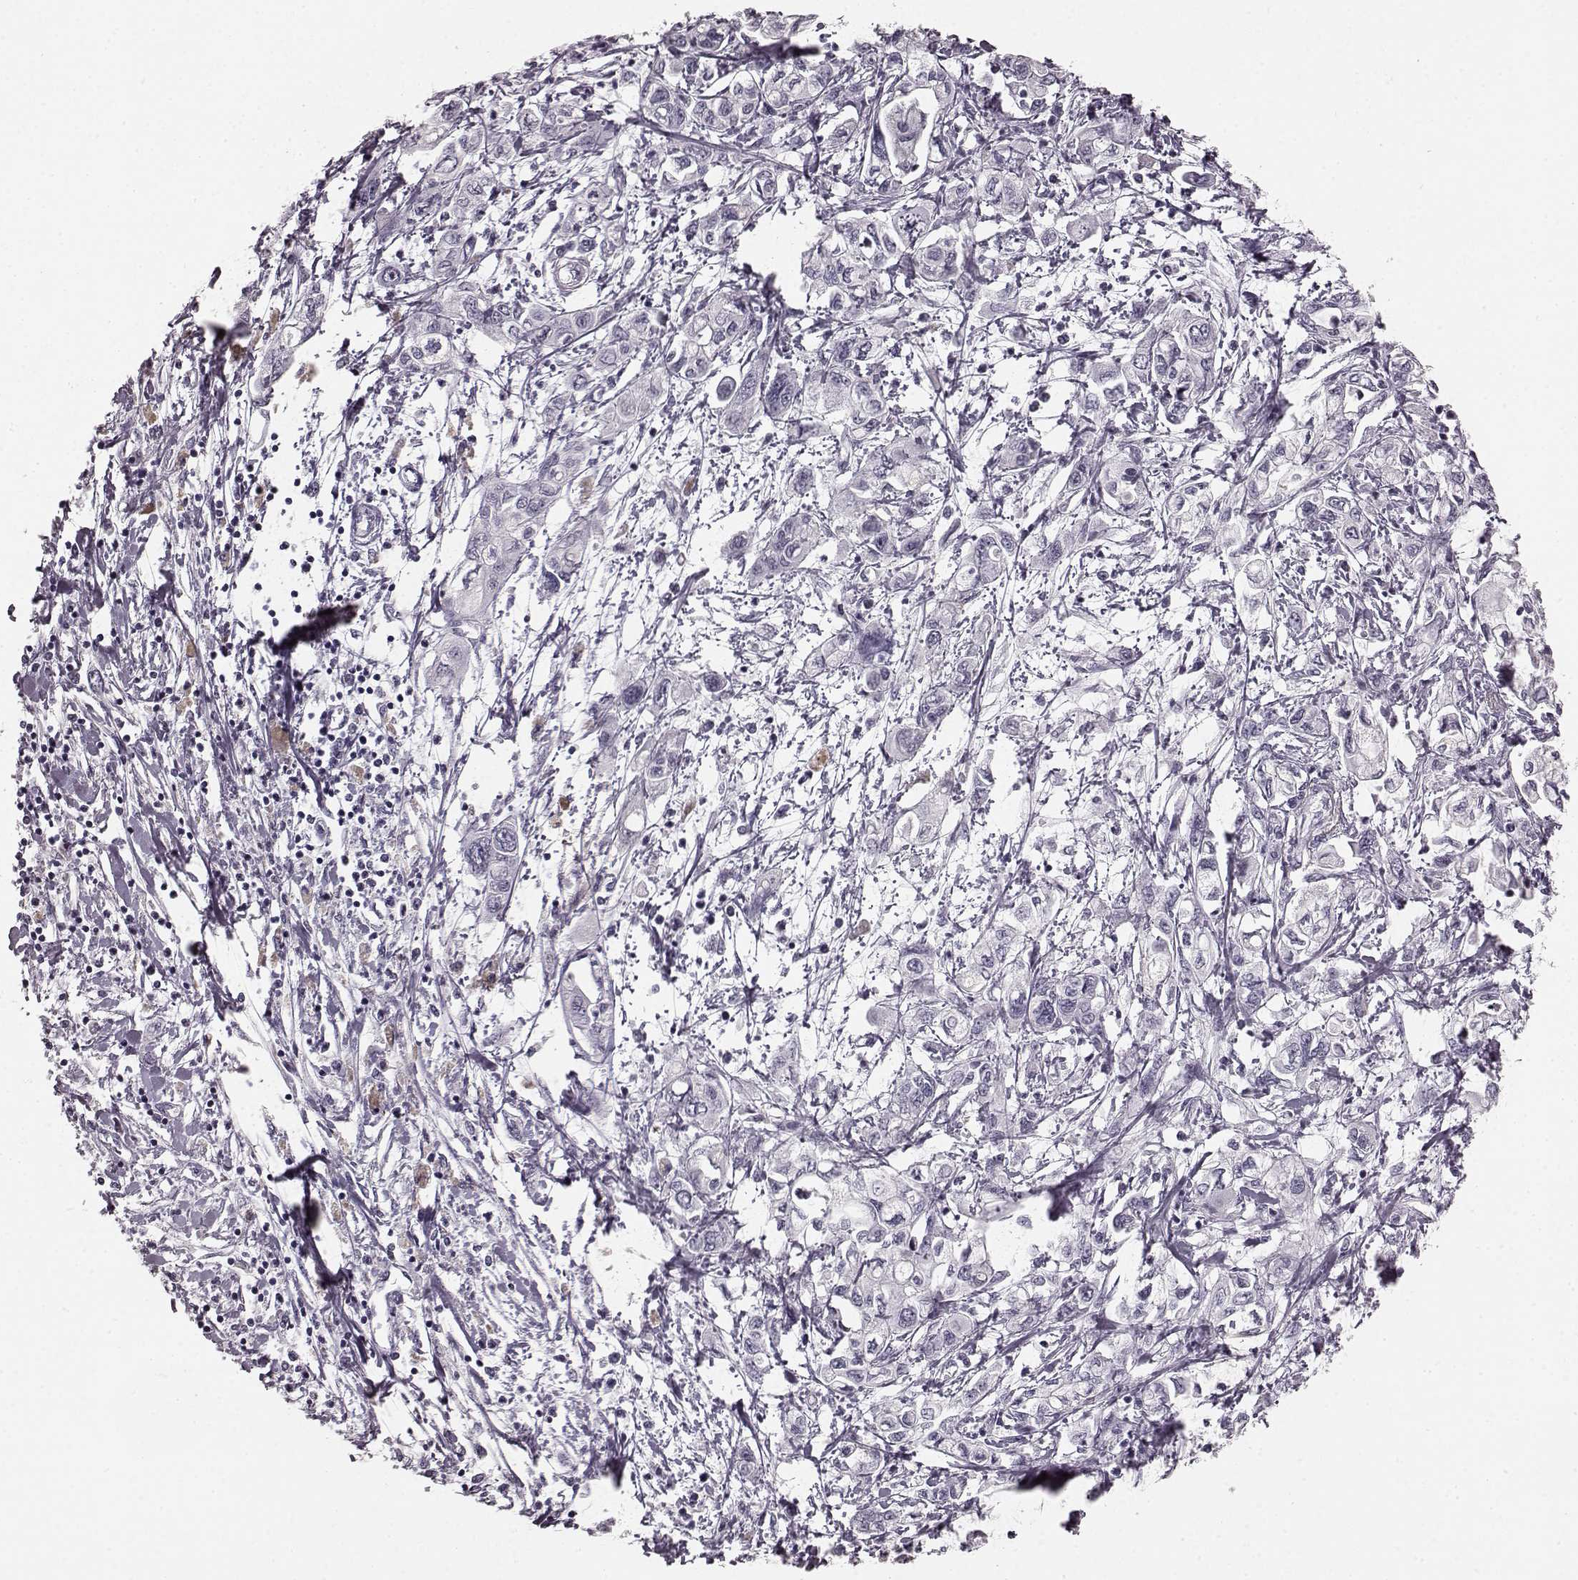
{"staining": {"intensity": "negative", "quantity": "none", "location": "none"}, "tissue": "pancreatic cancer", "cell_type": "Tumor cells", "image_type": "cancer", "snomed": [{"axis": "morphology", "description": "Adenocarcinoma, NOS"}, {"axis": "topography", "description": "Pancreas"}], "caption": "Tumor cells show no significant expression in pancreatic cancer.", "gene": "TMPRSS15", "patient": {"sex": "male", "age": 54}}